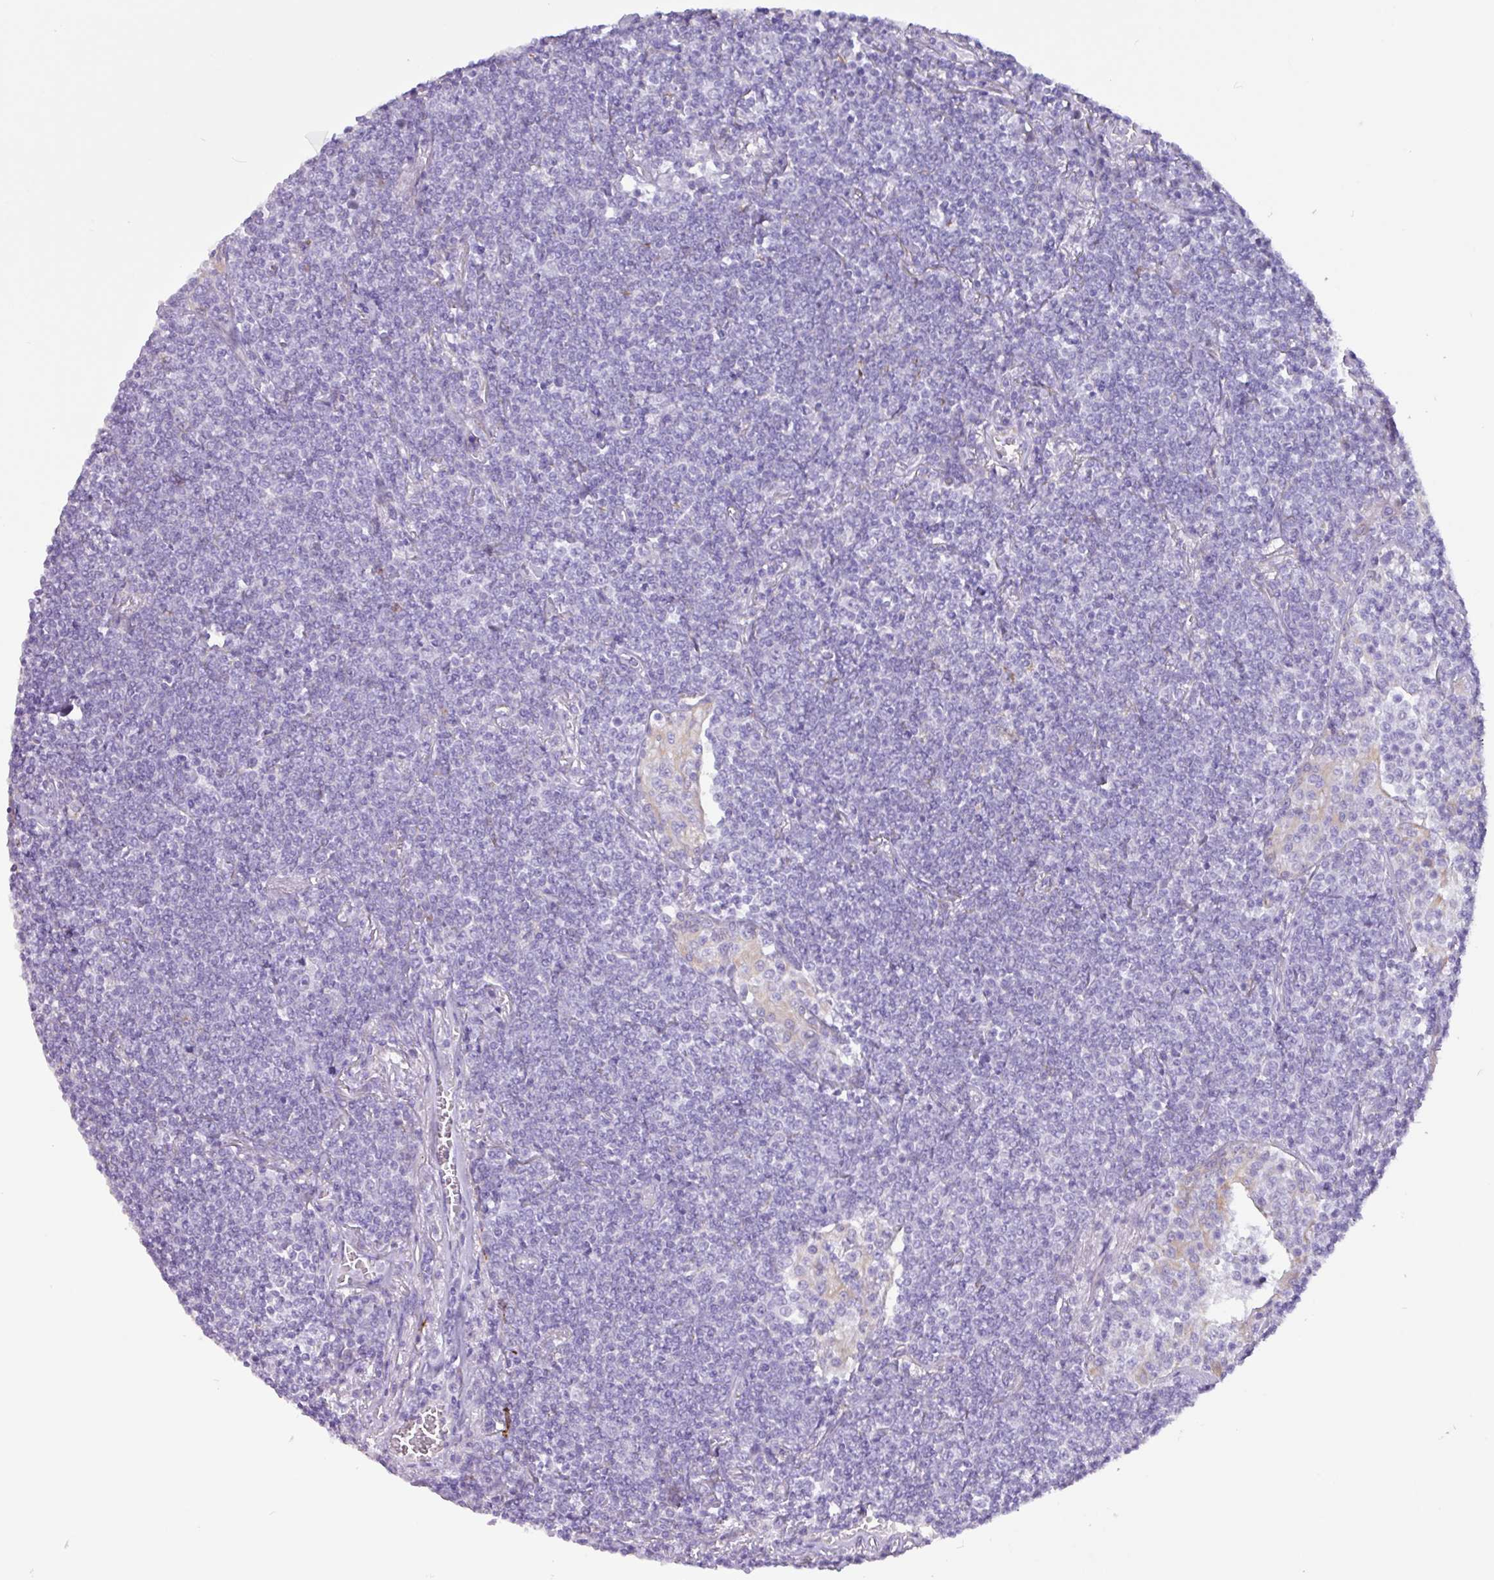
{"staining": {"intensity": "negative", "quantity": "none", "location": "none"}, "tissue": "lymphoma", "cell_type": "Tumor cells", "image_type": "cancer", "snomed": [{"axis": "morphology", "description": "Malignant lymphoma, non-Hodgkin's type, Low grade"}, {"axis": "topography", "description": "Lung"}], "caption": "An image of human lymphoma is negative for staining in tumor cells. The staining was performed using DAB to visualize the protein expression in brown, while the nuclei were stained in blue with hematoxylin (Magnification: 20x).", "gene": "SLC38A1", "patient": {"sex": "female", "age": 71}}